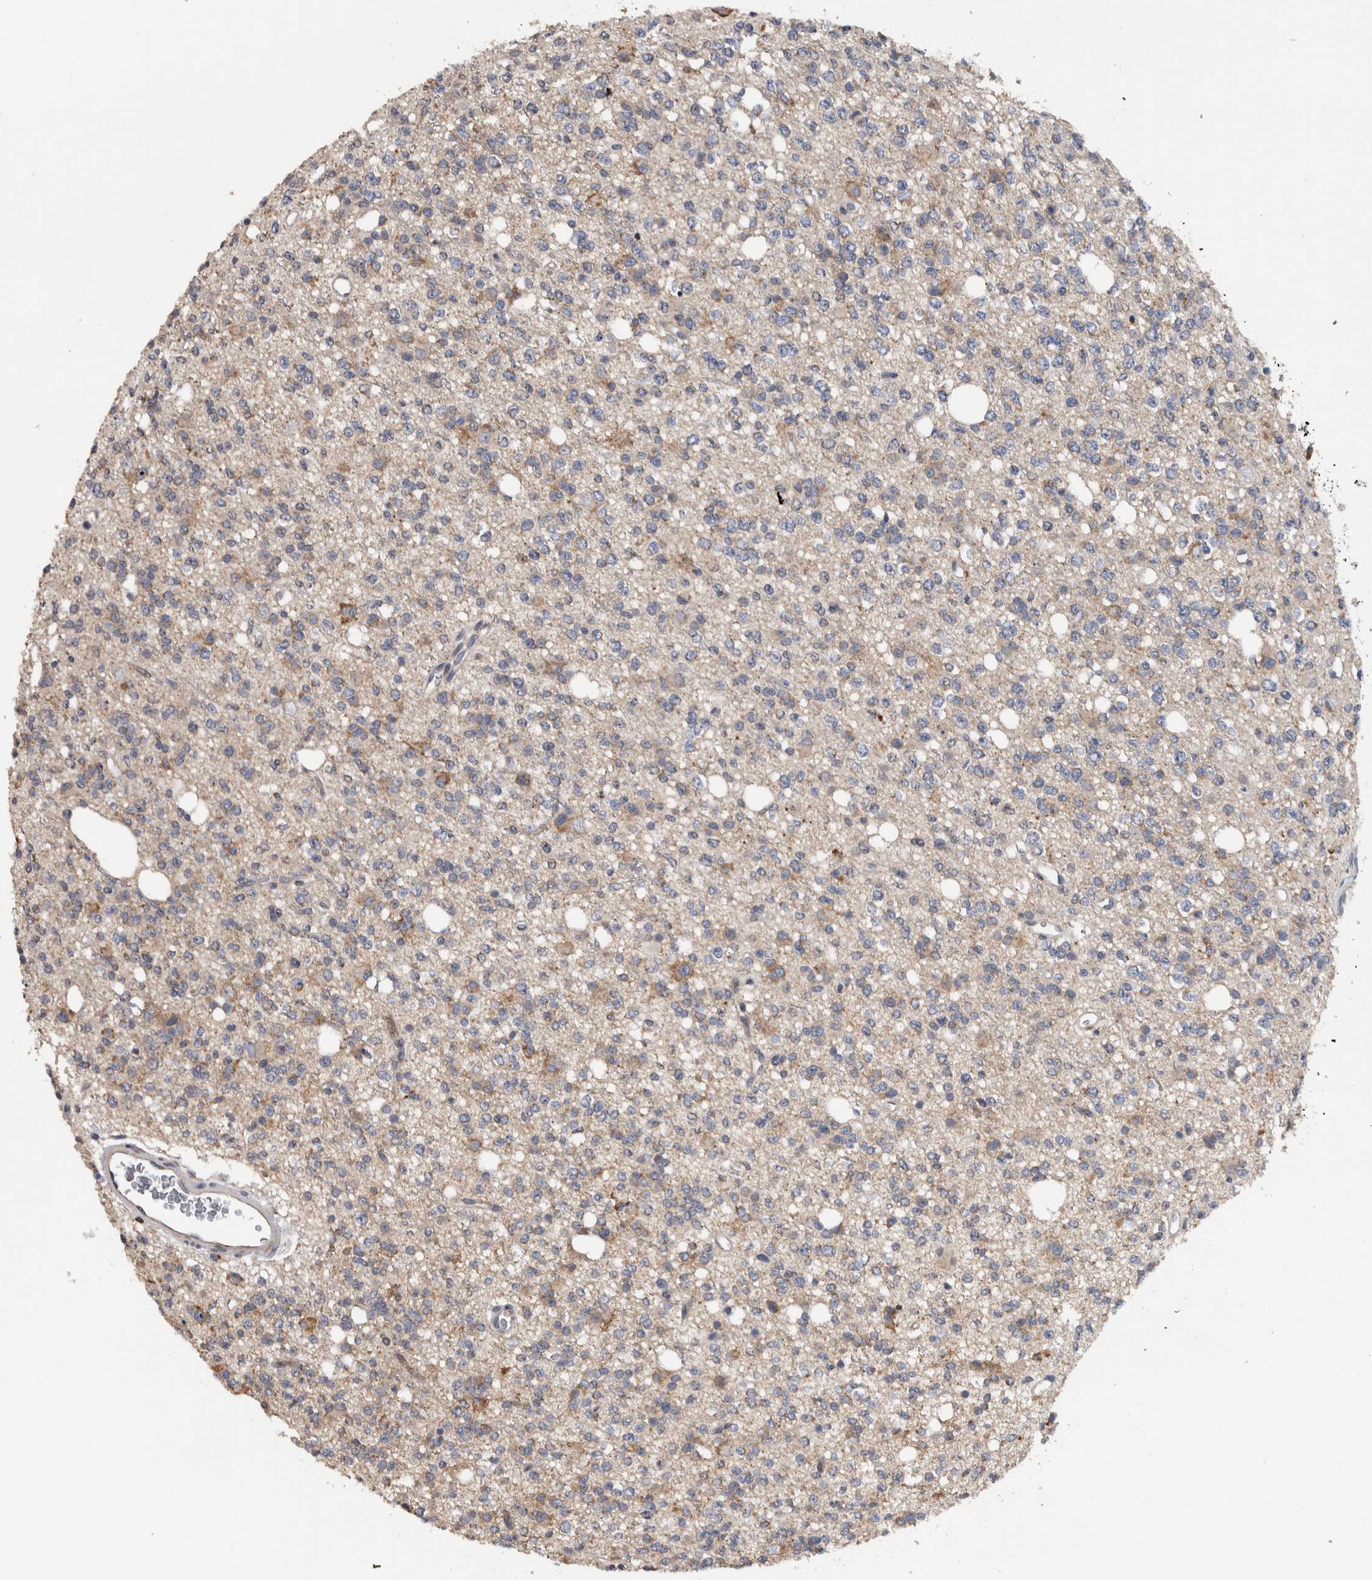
{"staining": {"intensity": "moderate", "quantity": "<25%", "location": "cytoplasmic/membranous"}, "tissue": "glioma", "cell_type": "Tumor cells", "image_type": "cancer", "snomed": [{"axis": "morphology", "description": "Glioma, malignant, High grade"}, {"axis": "topography", "description": "Brain"}], "caption": "This photomicrograph reveals immunohistochemistry staining of glioma, with low moderate cytoplasmic/membranous expression in approximately <25% of tumor cells.", "gene": "FAM83G", "patient": {"sex": "female", "age": 62}}